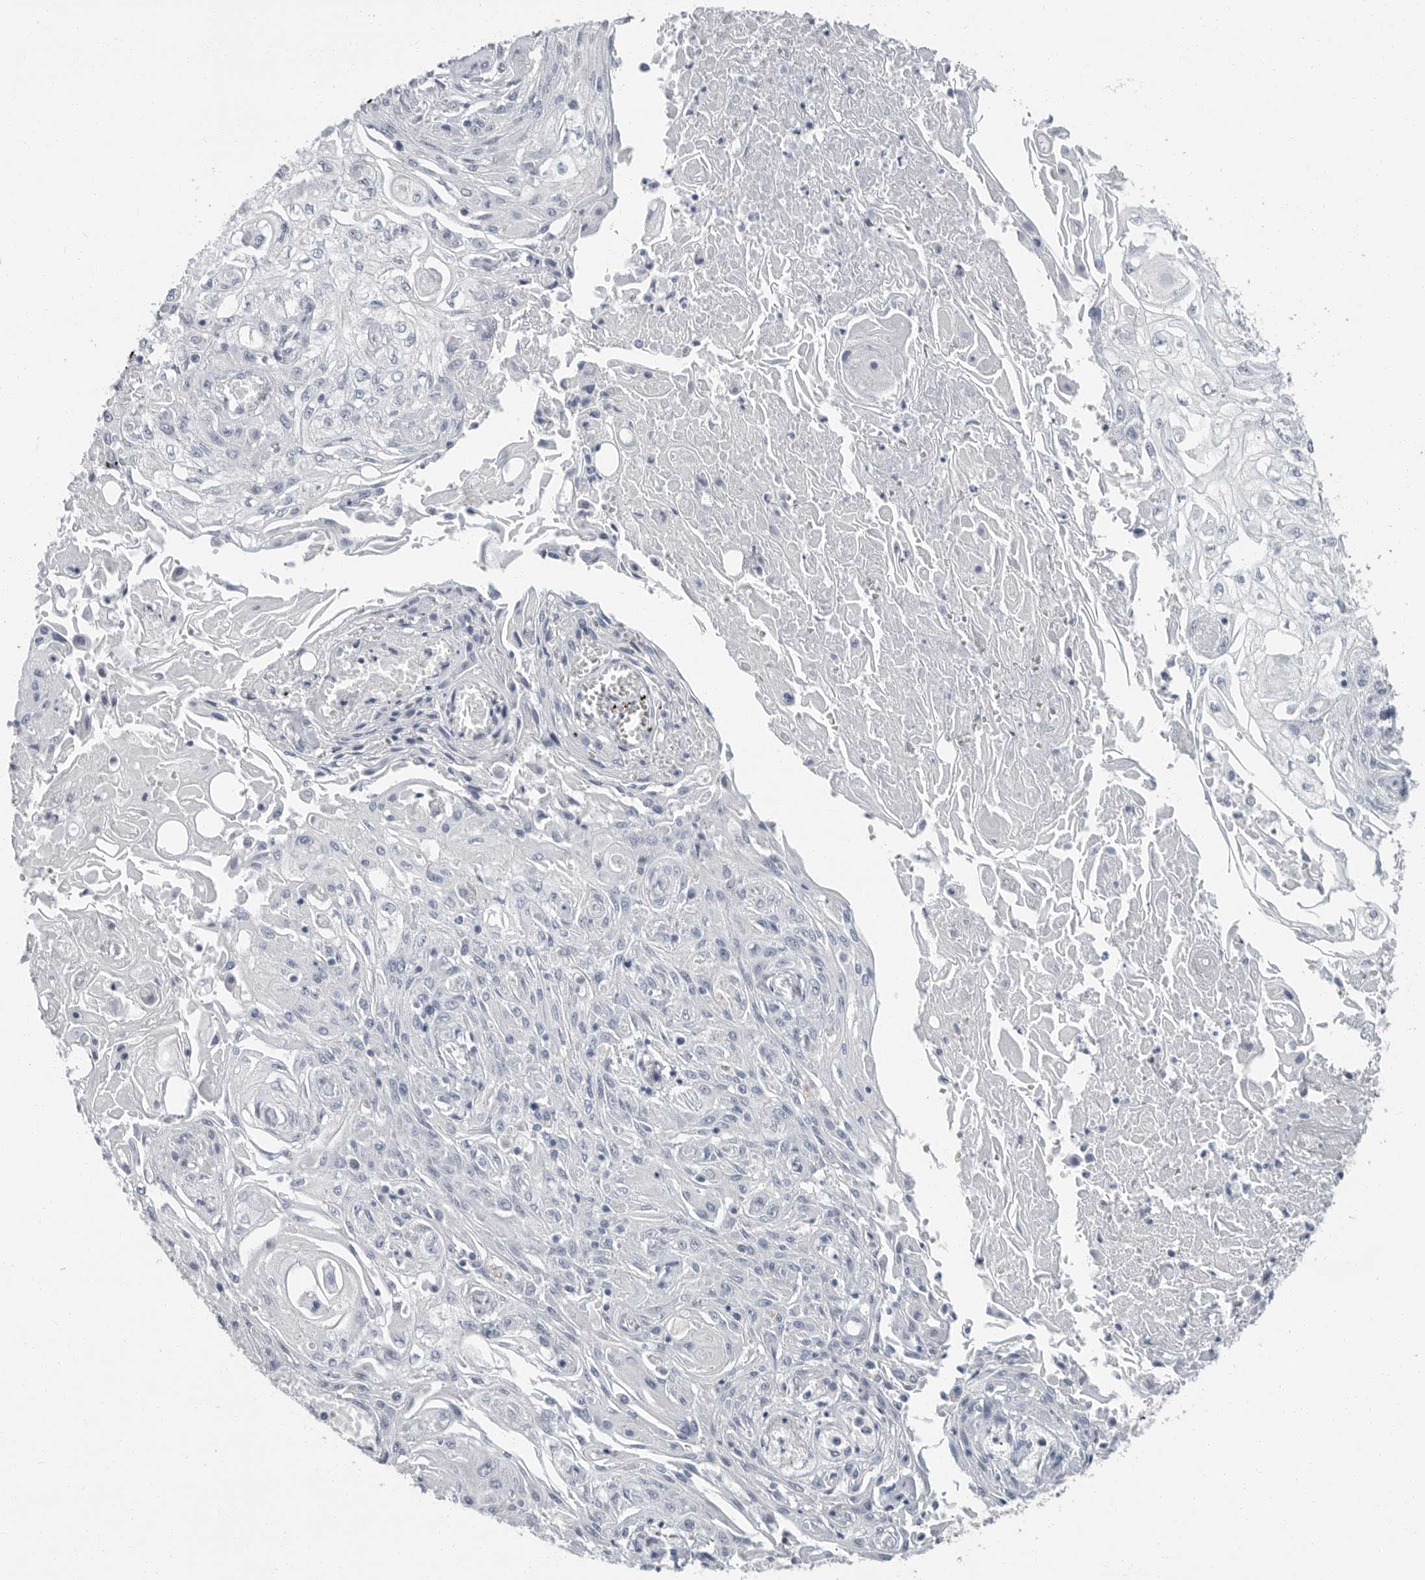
{"staining": {"intensity": "negative", "quantity": "none", "location": "none"}, "tissue": "skin cancer", "cell_type": "Tumor cells", "image_type": "cancer", "snomed": [{"axis": "morphology", "description": "Squamous cell carcinoma, NOS"}, {"axis": "morphology", "description": "Squamous cell carcinoma, metastatic, NOS"}, {"axis": "topography", "description": "Skin"}, {"axis": "topography", "description": "Lymph node"}], "caption": "DAB immunohistochemical staining of human skin cancer demonstrates no significant positivity in tumor cells.", "gene": "PLN", "patient": {"sex": "male", "age": 75}}